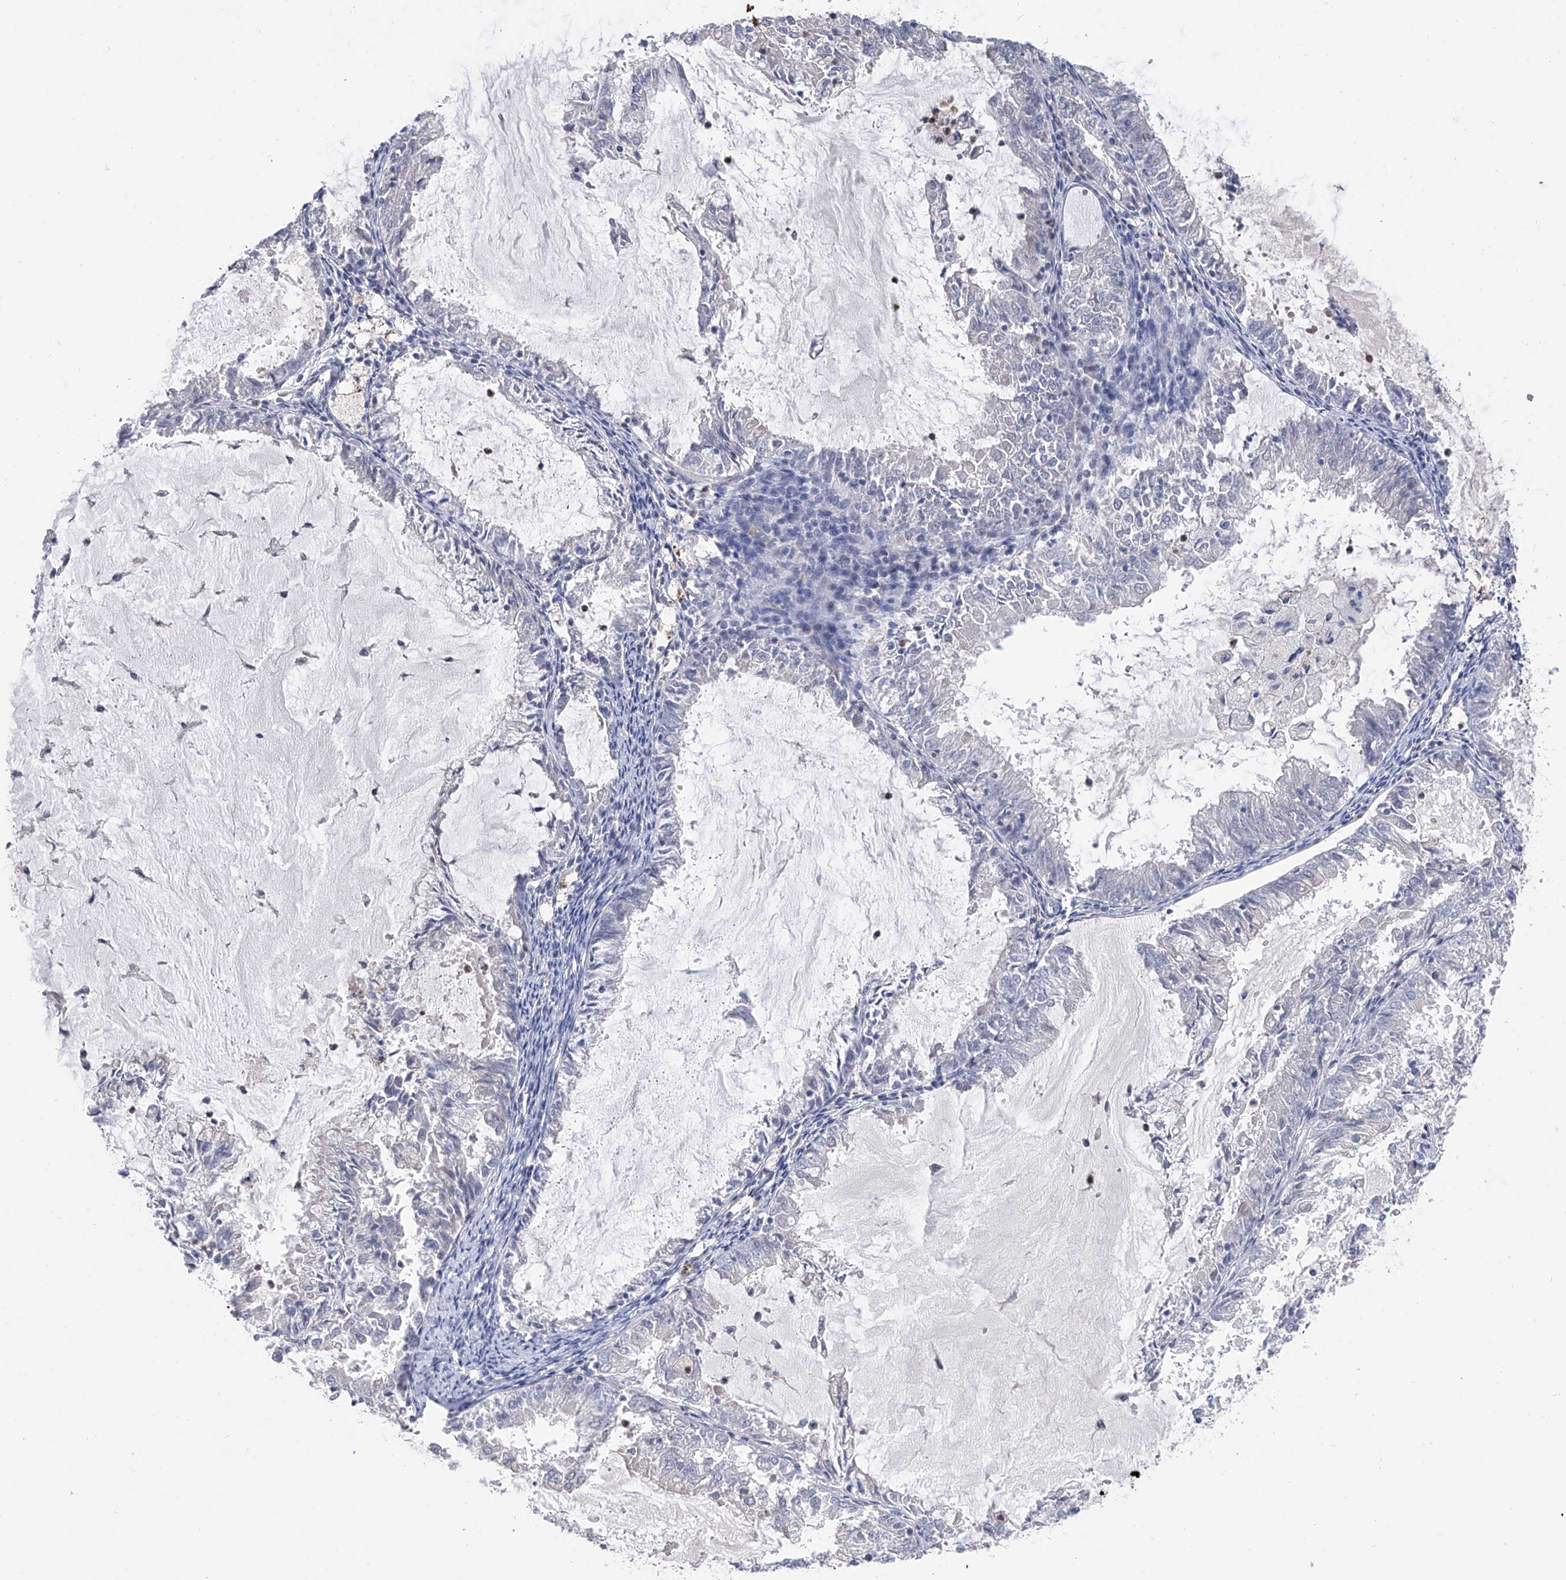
{"staining": {"intensity": "negative", "quantity": "none", "location": "none"}, "tissue": "endometrial cancer", "cell_type": "Tumor cells", "image_type": "cancer", "snomed": [{"axis": "morphology", "description": "Adenocarcinoma, NOS"}, {"axis": "topography", "description": "Endometrium"}], "caption": "Tumor cells show no significant protein staining in endometrial adenocarcinoma. (DAB immunohistochemistry (IHC) with hematoxylin counter stain).", "gene": "PHF20", "patient": {"sex": "female", "age": 57}}